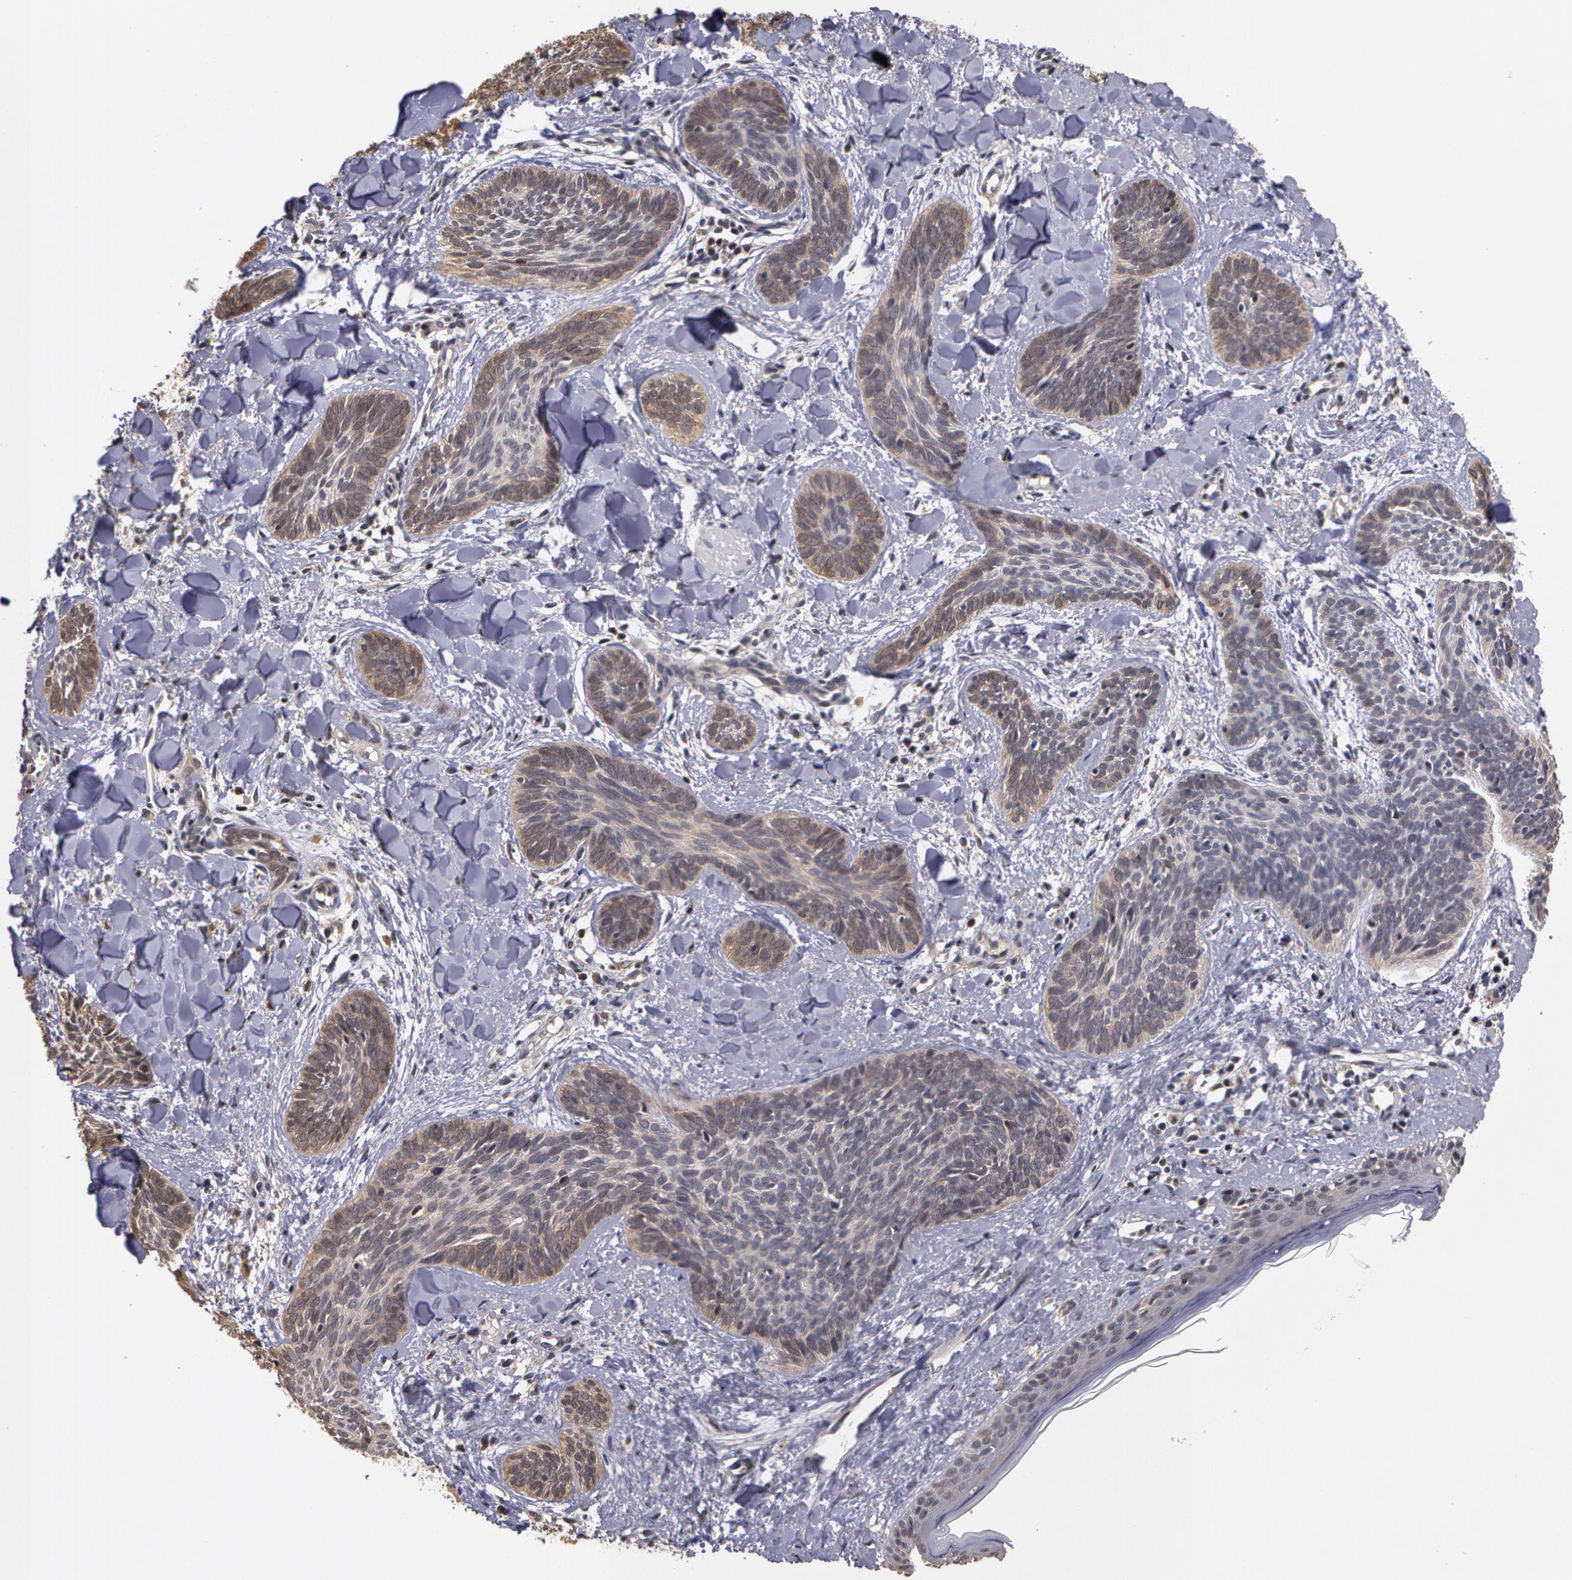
{"staining": {"intensity": "negative", "quantity": "none", "location": "none"}, "tissue": "skin cancer", "cell_type": "Tumor cells", "image_type": "cancer", "snomed": [{"axis": "morphology", "description": "Basal cell carcinoma"}, {"axis": "topography", "description": "Skin"}], "caption": "Protein analysis of basal cell carcinoma (skin) displays no significant expression in tumor cells.", "gene": "AHSA1", "patient": {"sex": "female", "age": 81}}